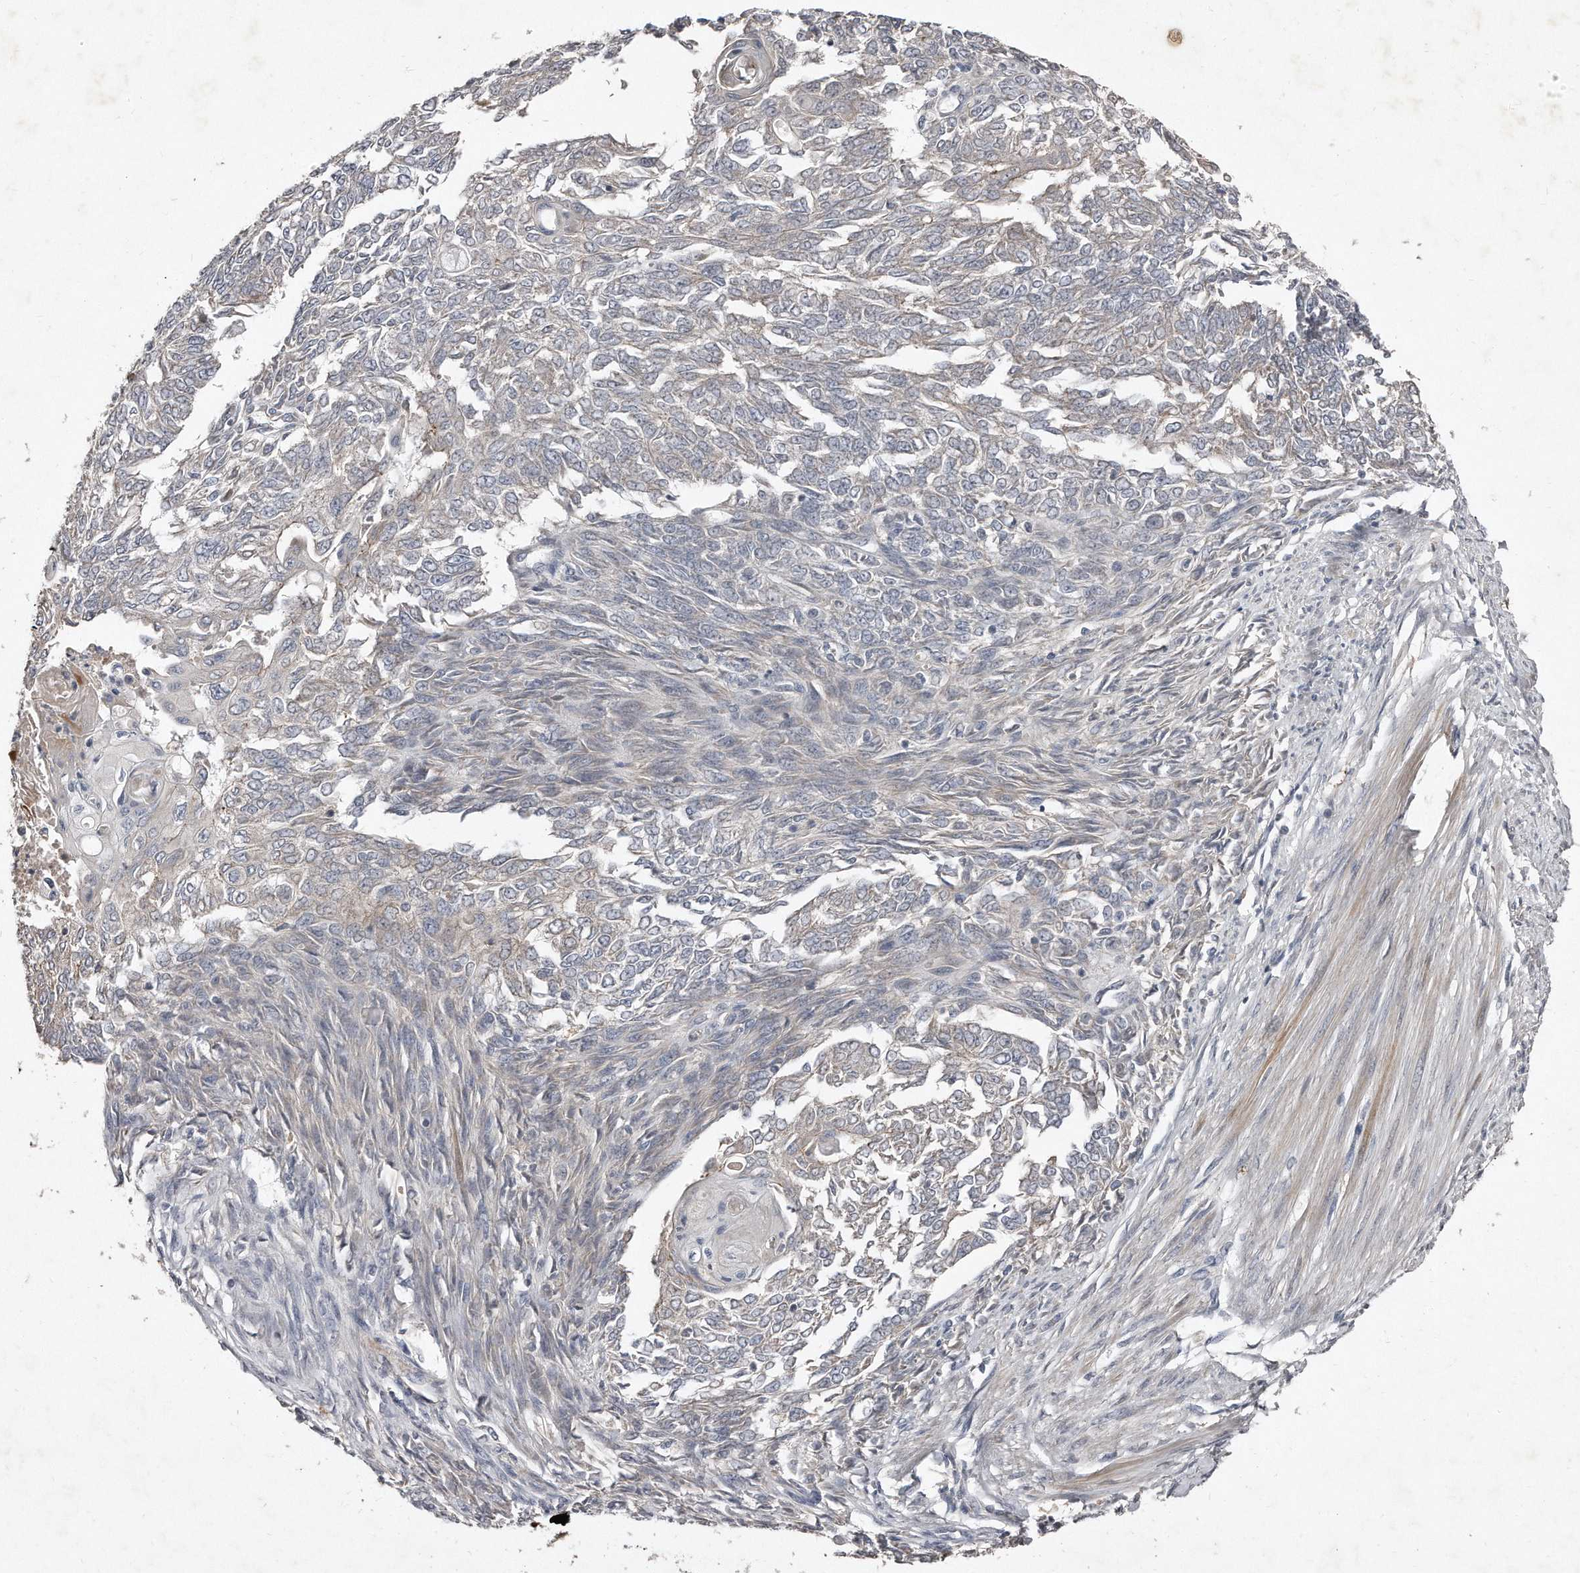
{"staining": {"intensity": "weak", "quantity": "<25%", "location": "cytoplasmic/membranous"}, "tissue": "endometrial cancer", "cell_type": "Tumor cells", "image_type": "cancer", "snomed": [{"axis": "morphology", "description": "Adenocarcinoma, NOS"}, {"axis": "topography", "description": "Endometrium"}], "caption": "IHC micrograph of neoplastic tissue: human endometrial cancer (adenocarcinoma) stained with DAB (3,3'-diaminobenzidine) shows no significant protein staining in tumor cells.", "gene": "TECR", "patient": {"sex": "female", "age": 32}}